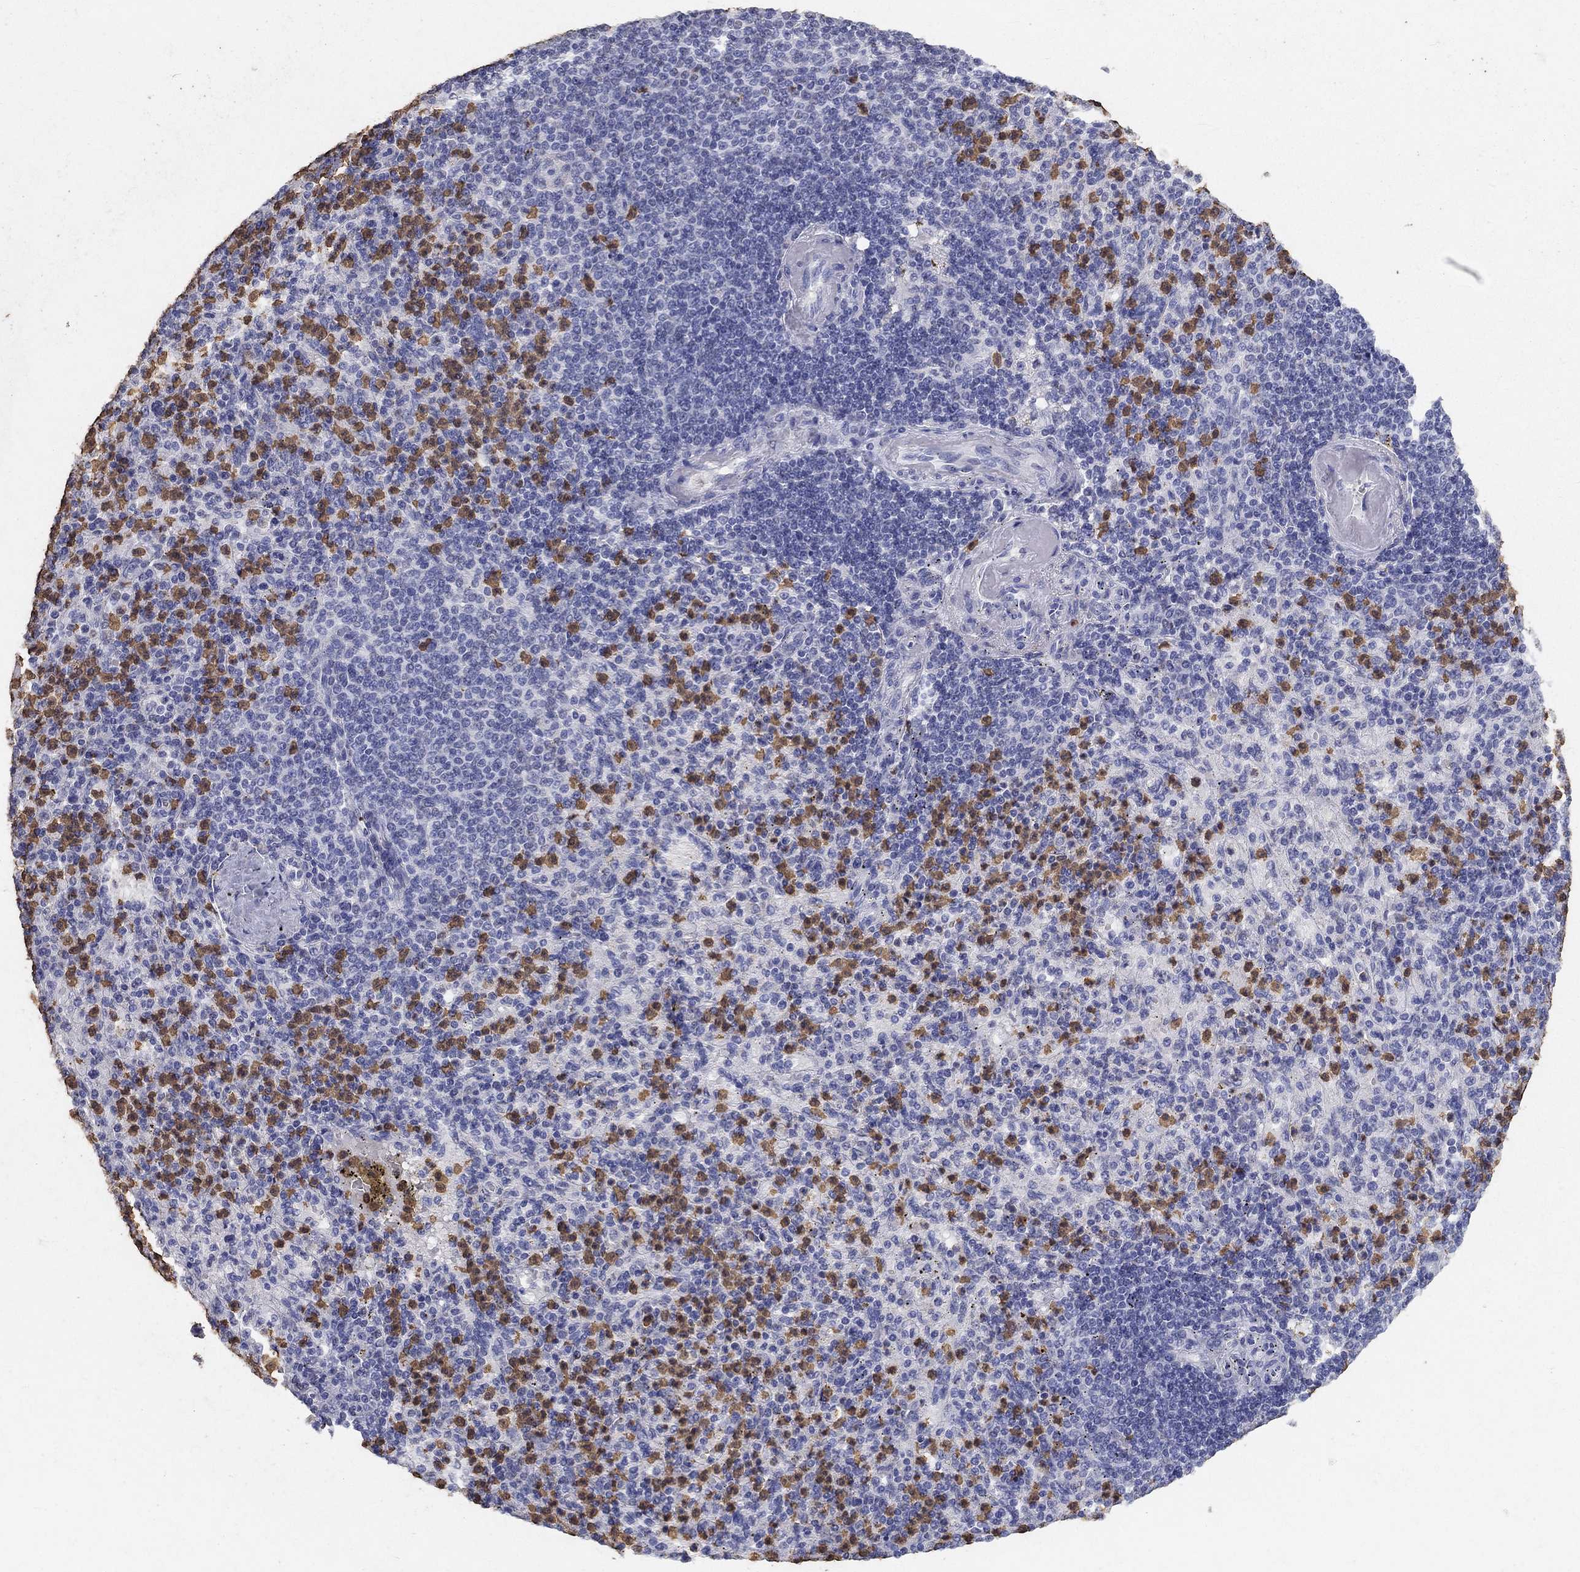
{"staining": {"intensity": "strong", "quantity": "<25%", "location": "cytoplasmic/membranous"}, "tissue": "spleen", "cell_type": "Cells in red pulp", "image_type": "normal", "snomed": [{"axis": "morphology", "description": "Normal tissue, NOS"}, {"axis": "topography", "description": "Spleen"}], "caption": "Strong cytoplasmic/membranous expression is present in about <25% of cells in red pulp in normal spleen.", "gene": "IGSF8", "patient": {"sex": "female", "age": 74}}